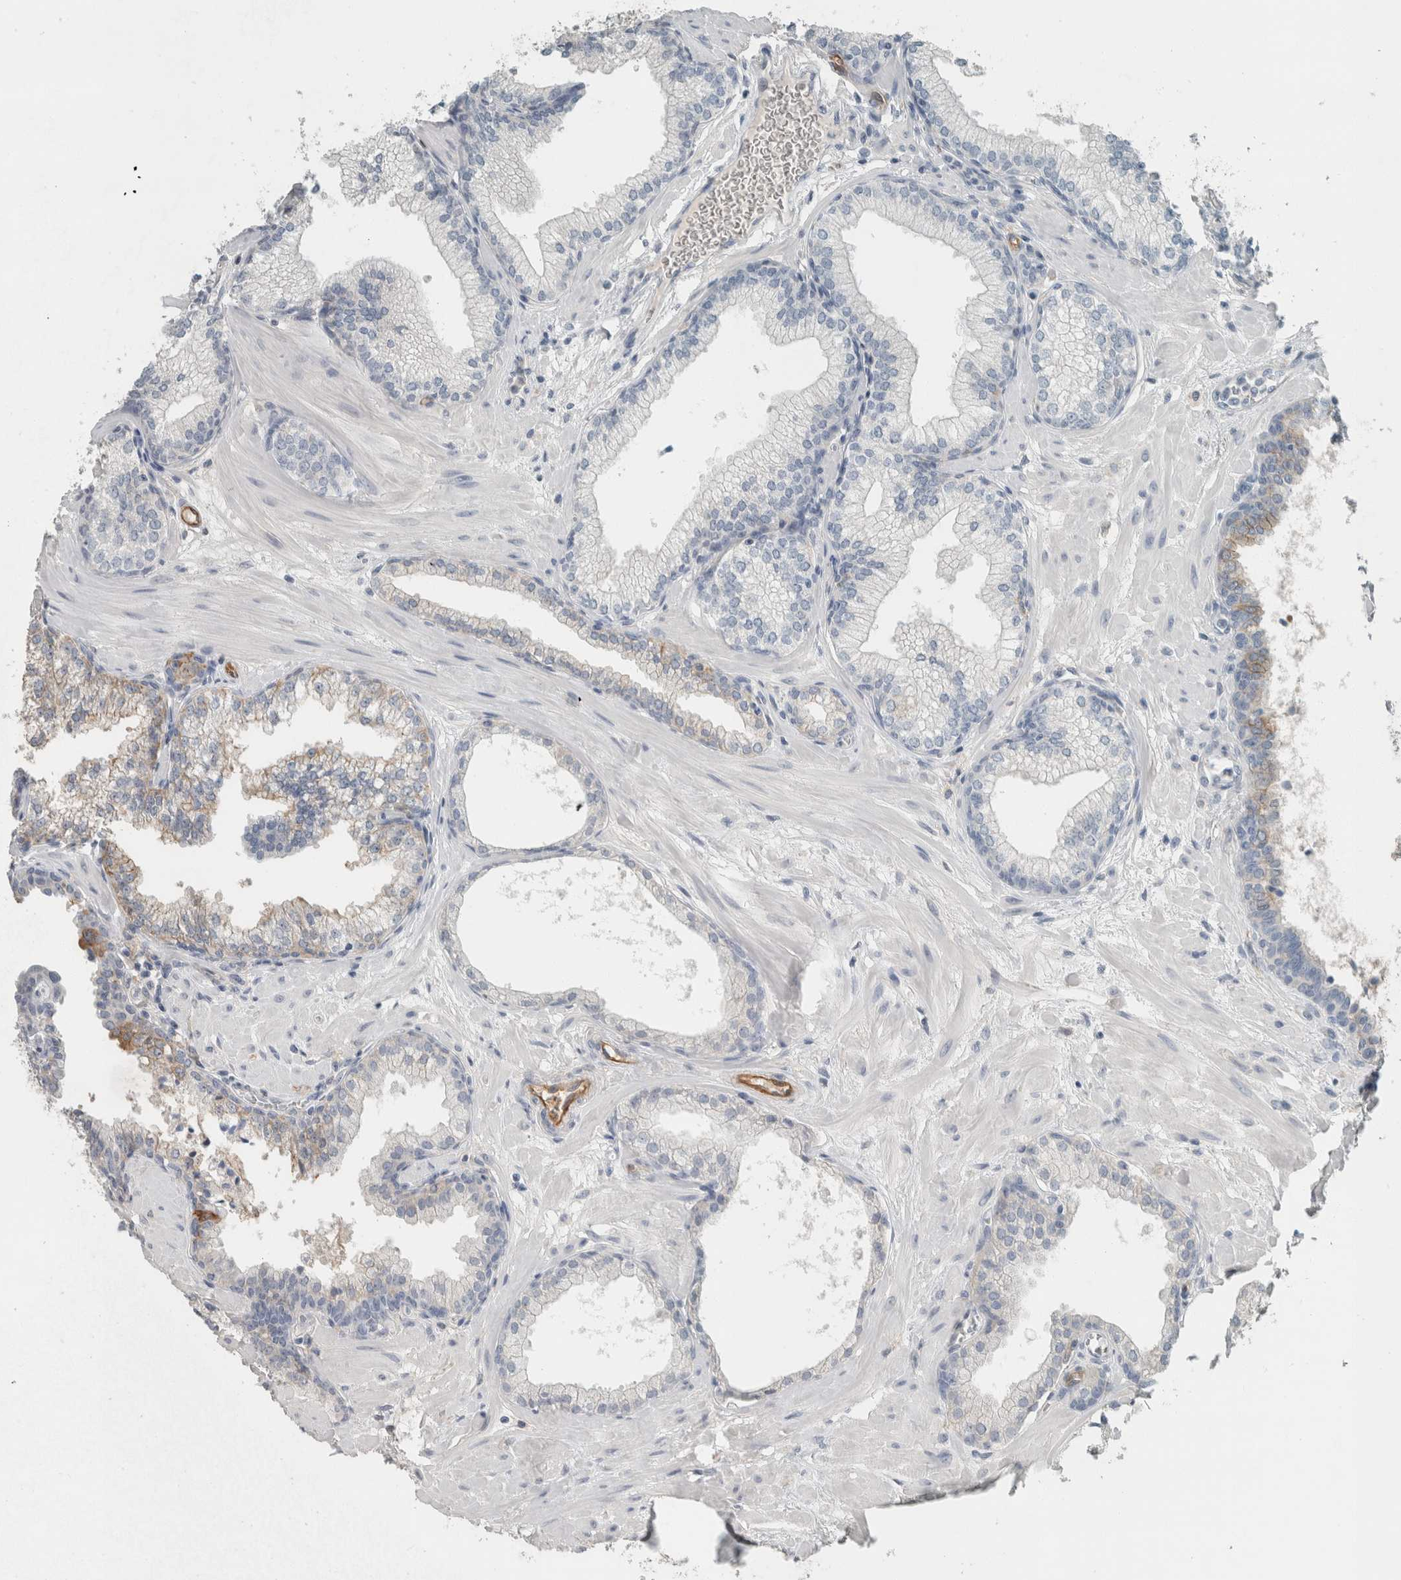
{"staining": {"intensity": "weak", "quantity": "<25%", "location": "cytoplasmic/membranous"}, "tissue": "prostate", "cell_type": "Glandular cells", "image_type": "normal", "snomed": [{"axis": "morphology", "description": "Normal tissue, NOS"}, {"axis": "morphology", "description": "Urothelial carcinoma, Low grade"}, {"axis": "topography", "description": "Urinary bladder"}, {"axis": "topography", "description": "Prostate"}], "caption": "The micrograph exhibits no staining of glandular cells in benign prostate. (DAB (3,3'-diaminobenzidine) immunohistochemistry with hematoxylin counter stain).", "gene": "SCIN", "patient": {"sex": "male", "age": 60}}